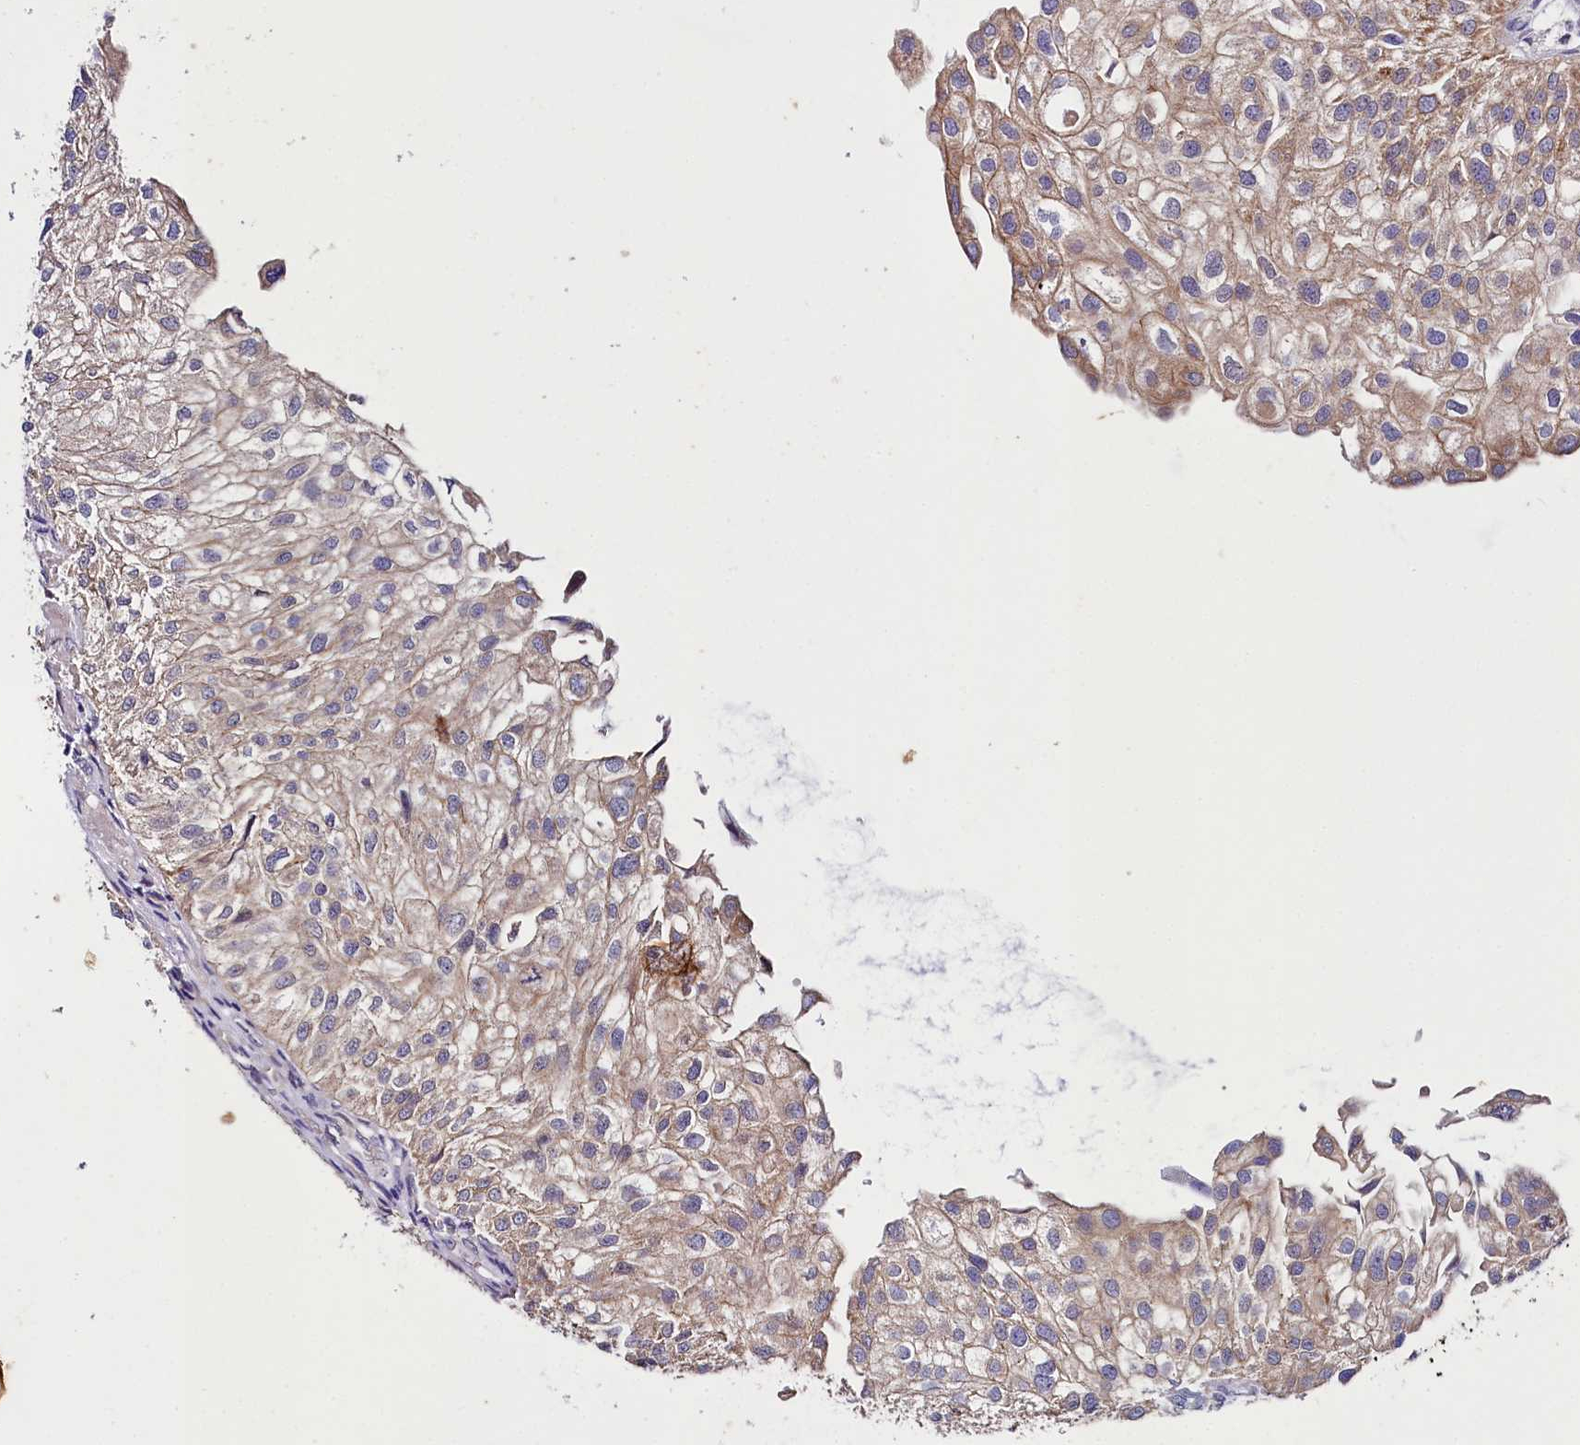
{"staining": {"intensity": "moderate", "quantity": ">75%", "location": "cytoplasmic/membranous"}, "tissue": "urothelial cancer", "cell_type": "Tumor cells", "image_type": "cancer", "snomed": [{"axis": "morphology", "description": "Urothelial carcinoma, Low grade"}, {"axis": "topography", "description": "Urinary bladder"}], "caption": "Low-grade urothelial carcinoma was stained to show a protein in brown. There is medium levels of moderate cytoplasmic/membranous expression in approximately >75% of tumor cells. Immunohistochemistry stains the protein in brown and the nuclei are stained blue.", "gene": "SACM1L", "patient": {"sex": "female", "age": 89}}